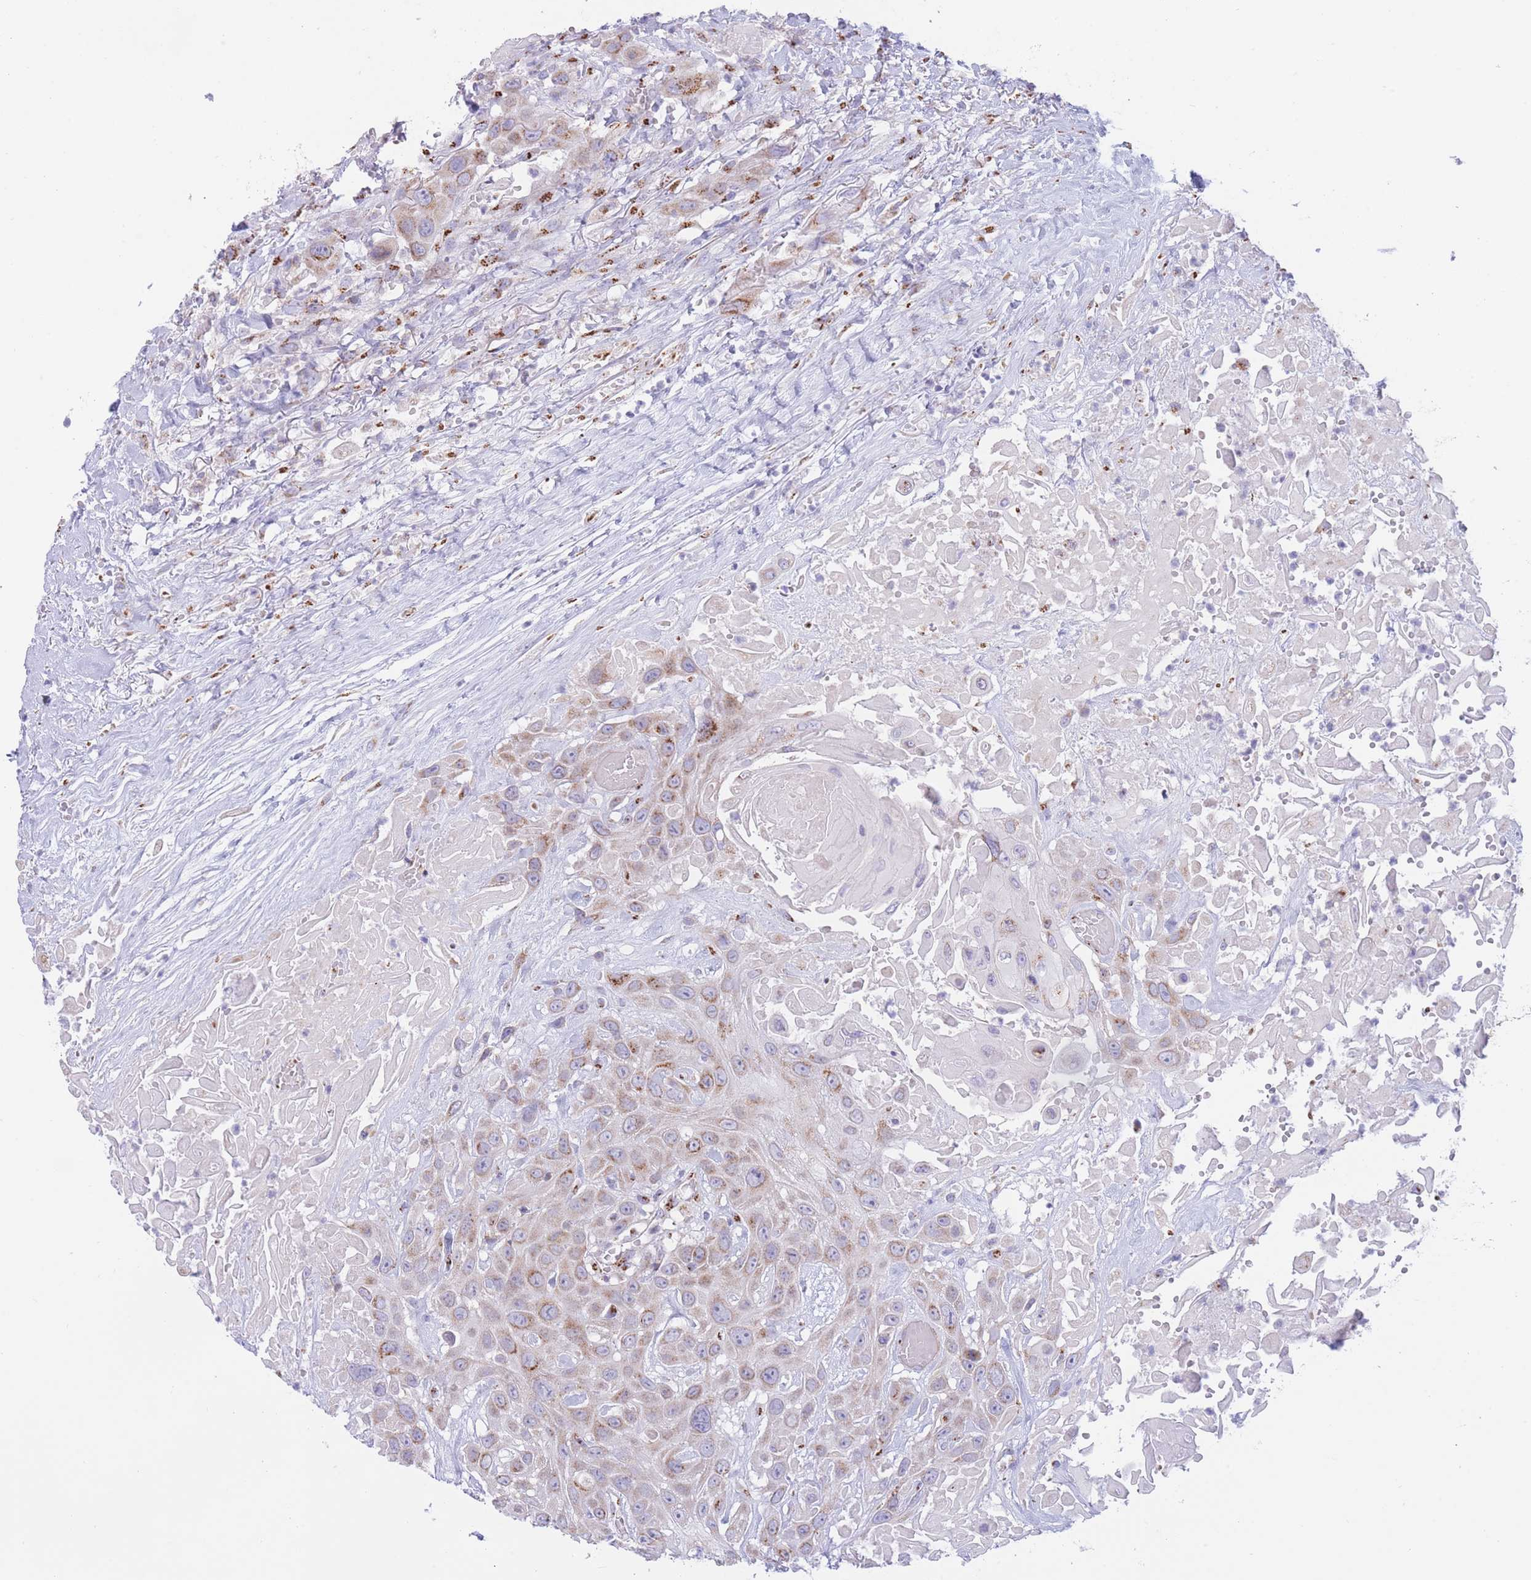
{"staining": {"intensity": "moderate", "quantity": "<25%", "location": "cytoplasmic/membranous"}, "tissue": "head and neck cancer", "cell_type": "Tumor cells", "image_type": "cancer", "snomed": [{"axis": "morphology", "description": "Squamous cell carcinoma, NOS"}, {"axis": "topography", "description": "Head-Neck"}], "caption": "Squamous cell carcinoma (head and neck) stained for a protein (brown) shows moderate cytoplasmic/membranous positive staining in about <25% of tumor cells.", "gene": "MPND", "patient": {"sex": "male", "age": 81}}